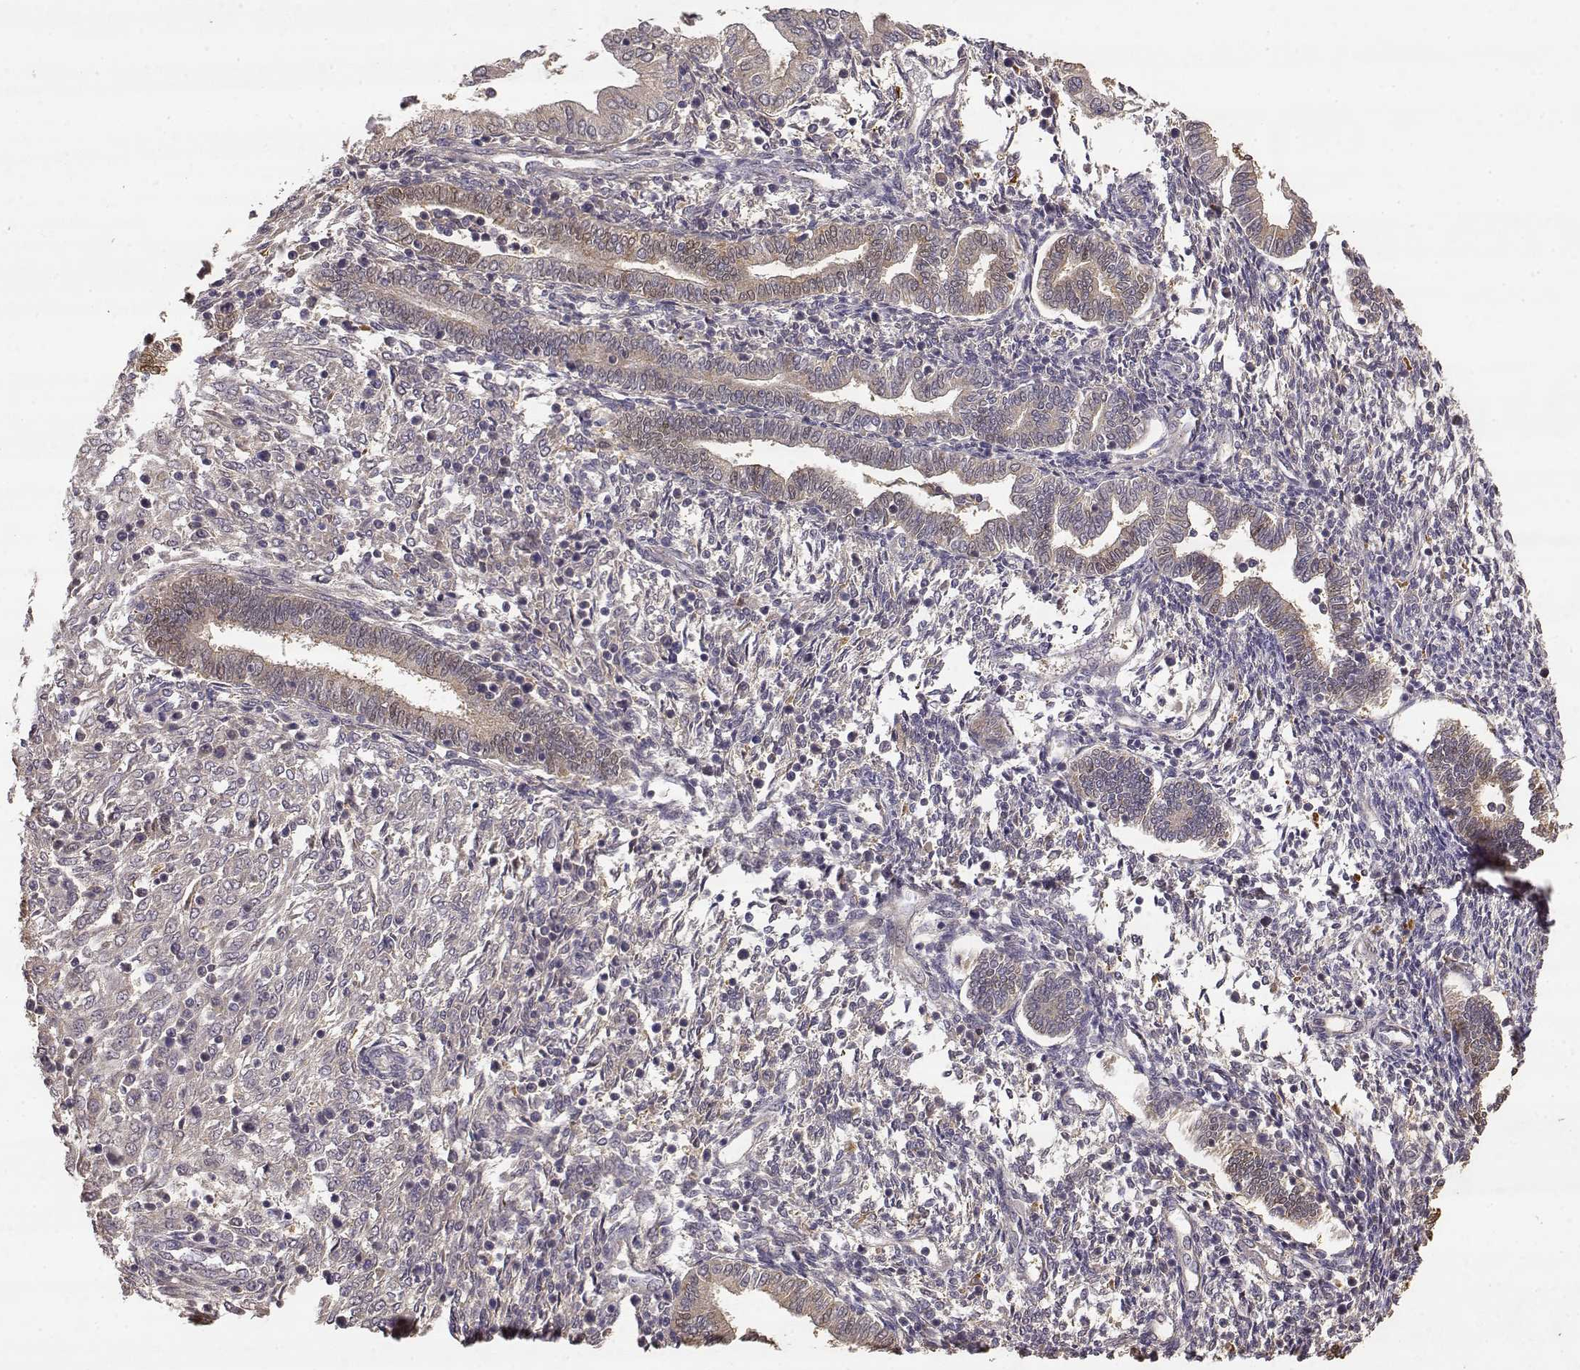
{"staining": {"intensity": "negative", "quantity": "none", "location": "none"}, "tissue": "endometrium", "cell_type": "Cells in endometrial stroma", "image_type": "normal", "snomed": [{"axis": "morphology", "description": "Normal tissue, NOS"}, {"axis": "topography", "description": "Endometrium"}], "caption": "This micrograph is of benign endometrium stained with immunohistochemistry to label a protein in brown with the nuclei are counter-stained blue. There is no positivity in cells in endometrial stroma. (Brightfield microscopy of DAB (3,3'-diaminobenzidine) immunohistochemistry at high magnification).", "gene": "CRIM1", "patient": {"sex": "female", "age": 42}}